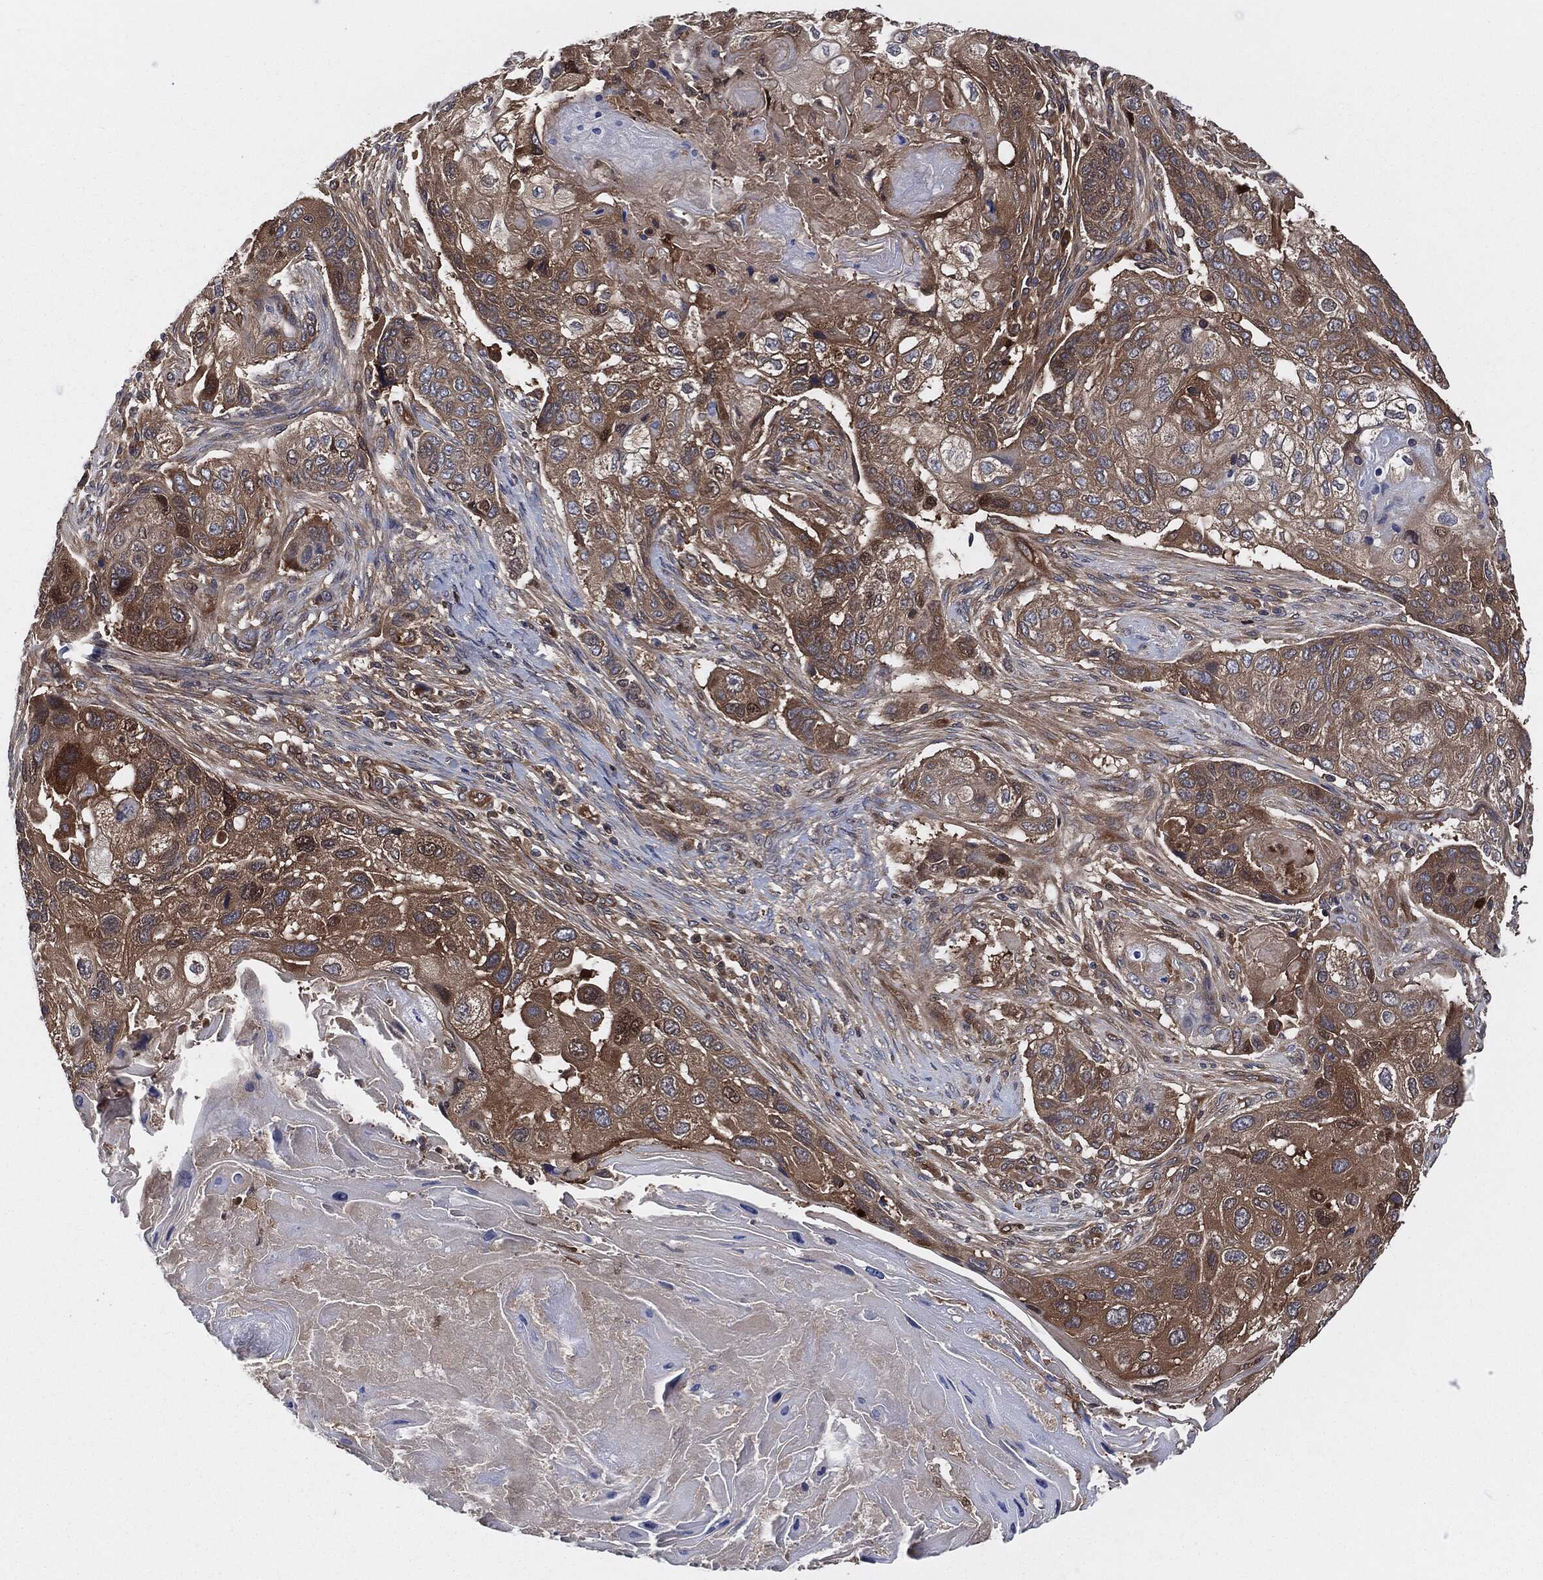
{"staining": {"intensity": "moderate", "quantity": "25%-75%", "location": "cytoplasmic/membranous"}, "tissue": "lung cancer", "cell_type": "Tumor cells", "image_type": "cancer", "snomed": [{"axis": "morphology", "description": "Normal tissue, NOS"}, {"axis": "morphology", "description": "Squamous cell carcinoma, NOS"}, {"axis": "topography", "description": "Bronchus"}, {"axis": "topography", "description": "Lung"}], "caption": "Immunohistochemical staining of human squamous cell carcinoma (lung) demonstrates medium levels of moderate cytoplasmic/membranous protein expression in about 25%-75% of tumor cells.", "gene": "XPNPEP1", "patient": {"sex": "male", "age": 69}}